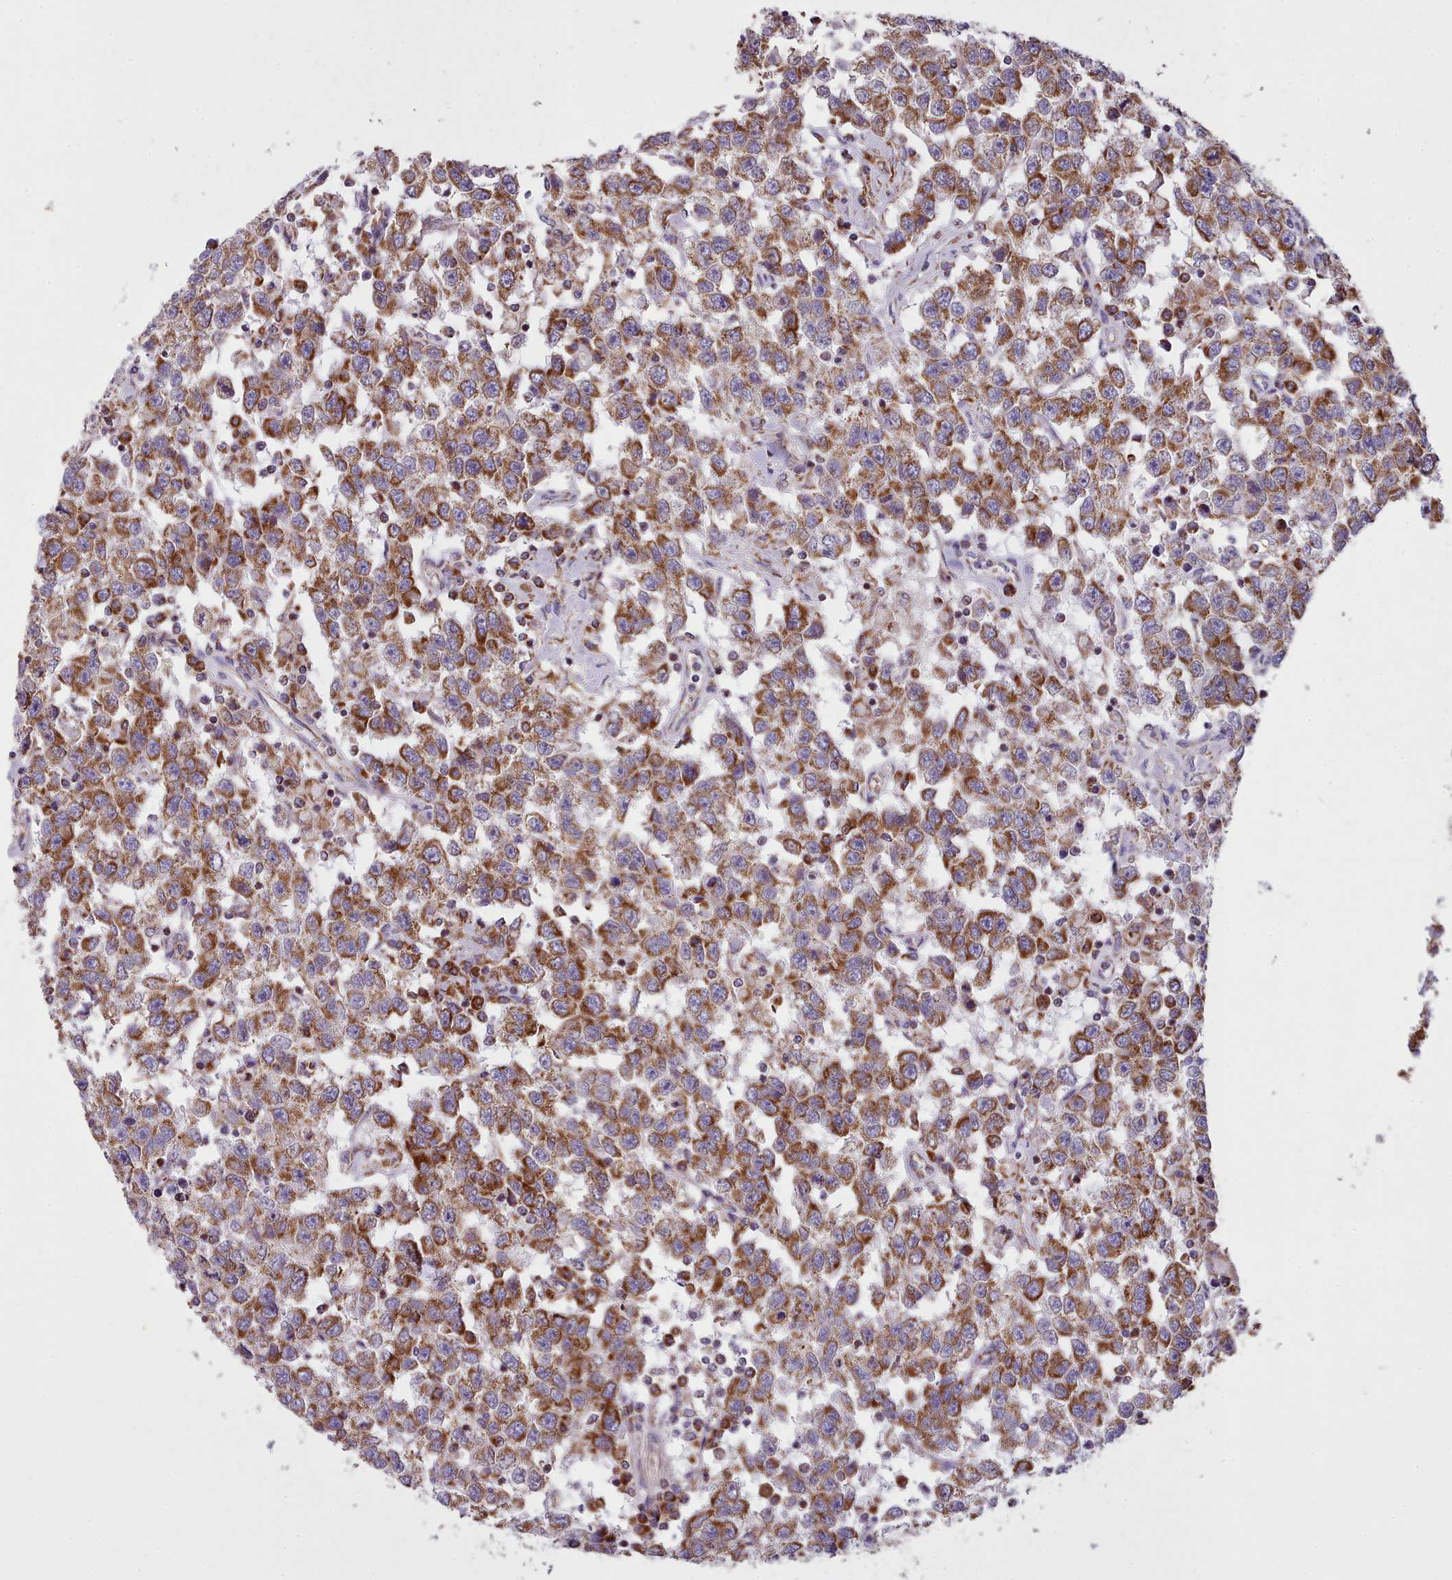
{"staining": {"intensity": "strong", "quantity": ">75%", "location": "cytoplasmic/membranous"}, "tissue": "testis cancer", "cell_type": "Tumor cells", "image_type": "cancer", "snomed": [{"axis": "morphology", "description": "Seminoma, NOS"}, {"axis": "topography", "description": "Testis"}], "caption": "IHC micrograph of testis seminoma stained for a protein (brown), which exhibits high levels of strong cytoplasmic/membranous positivity in approximately >75% of tumor cells.", "gene": "SRP54", "patient": {"sex": "male", "age": 41}}